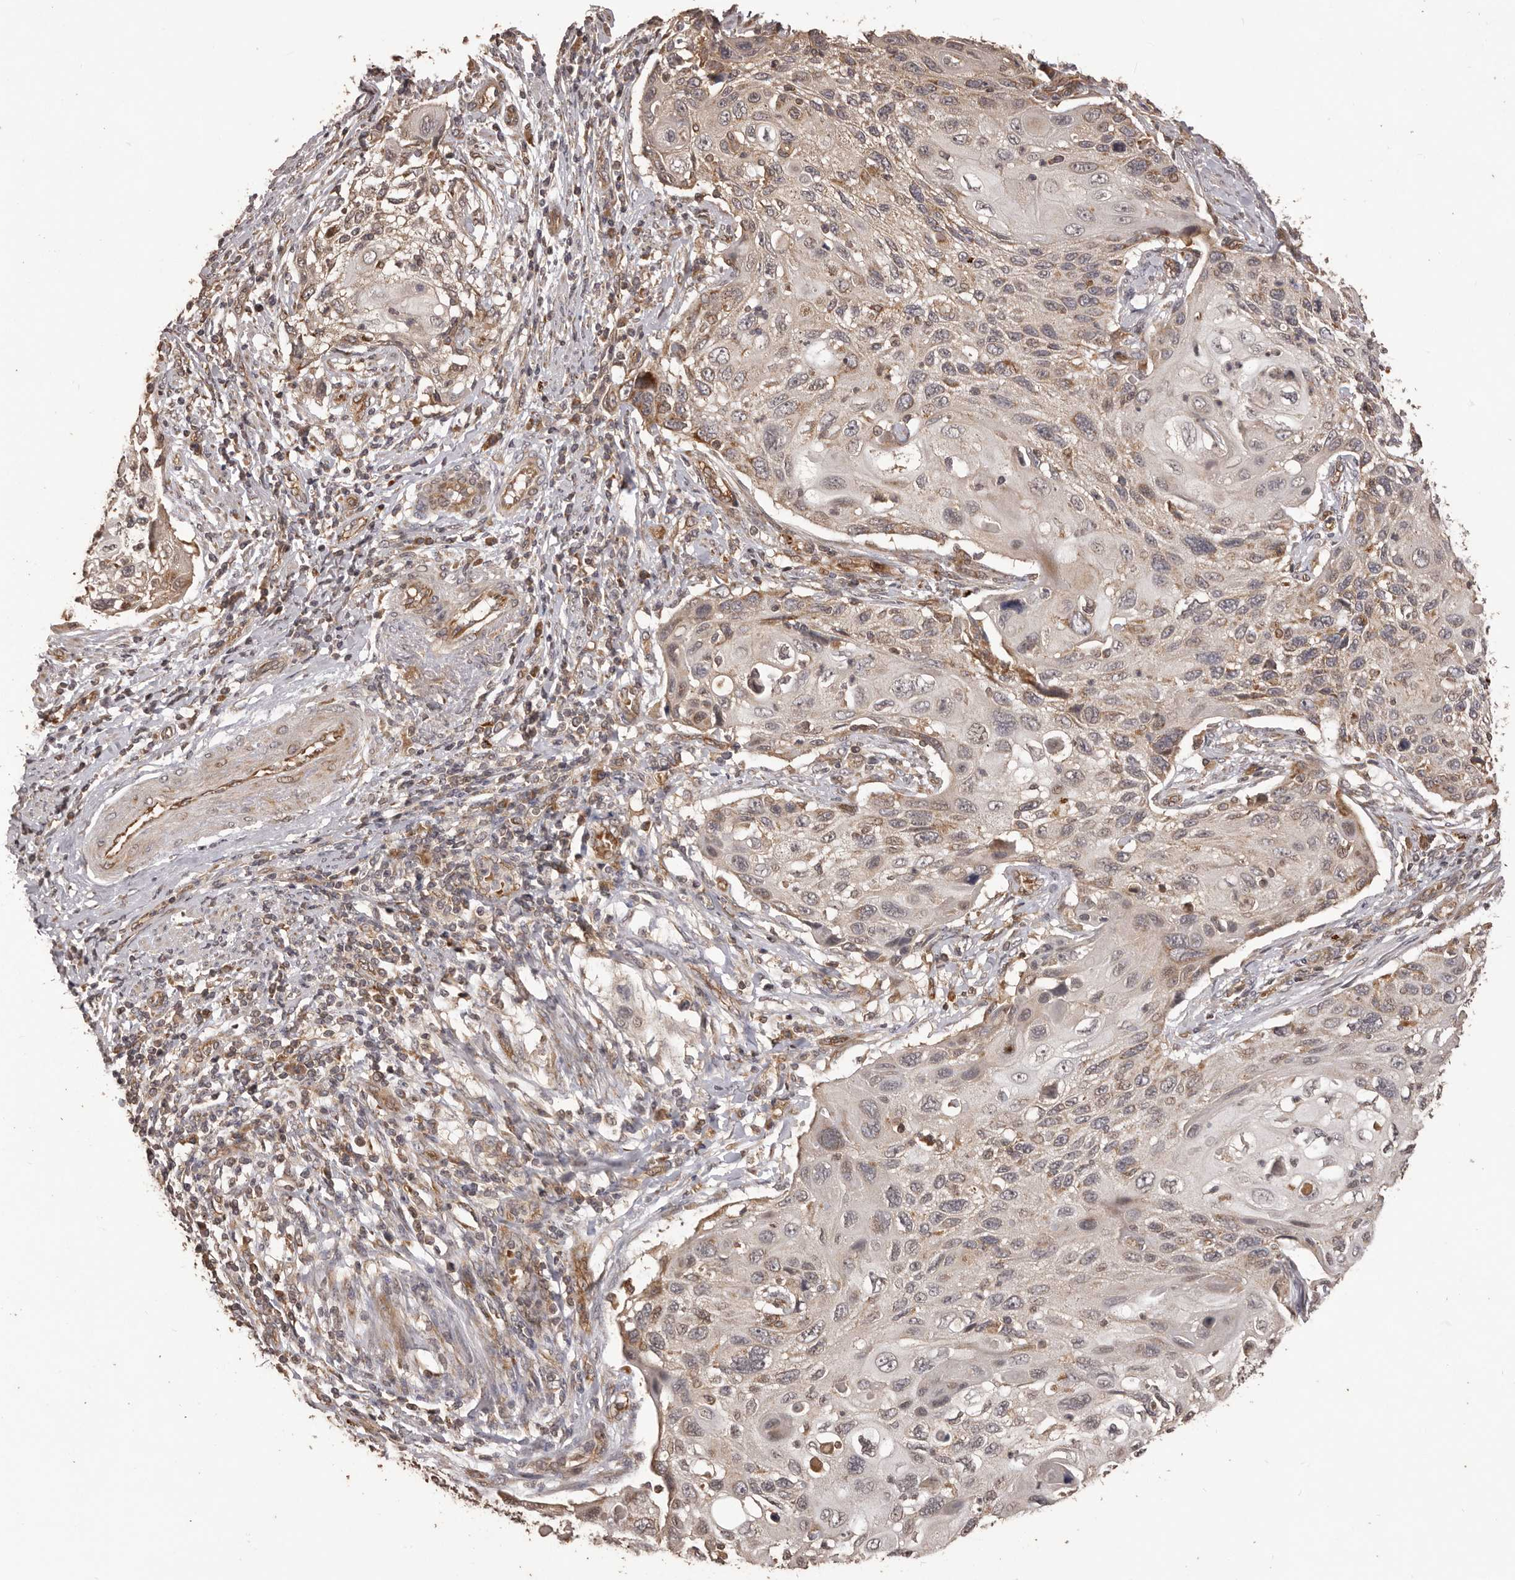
{"staining": {"intensity": "weak", "quantity": ">75%", "location": "cytoplasmic/membranous"}, "tissue": "cervical cancer", "cell_type": "Tumor cells", "image_type": "cancer", "snomed": [{"axis": "morphology", "description": "Squamous cell carcinoma, NOS"}, {"axis": "topography", "description": "Cervix"}], "caption": "Immunohistochemical staining of human cervical cancer (squamous cell carcinoma) demonstrates weak cytoplasmic/membranous protein expression in approximately >75% of tumor cells. (Brightfield microscopy of DAB IHC at high magnification).", "gene": "QRSL1", "patient": {"sex": "female", "age": 70}}